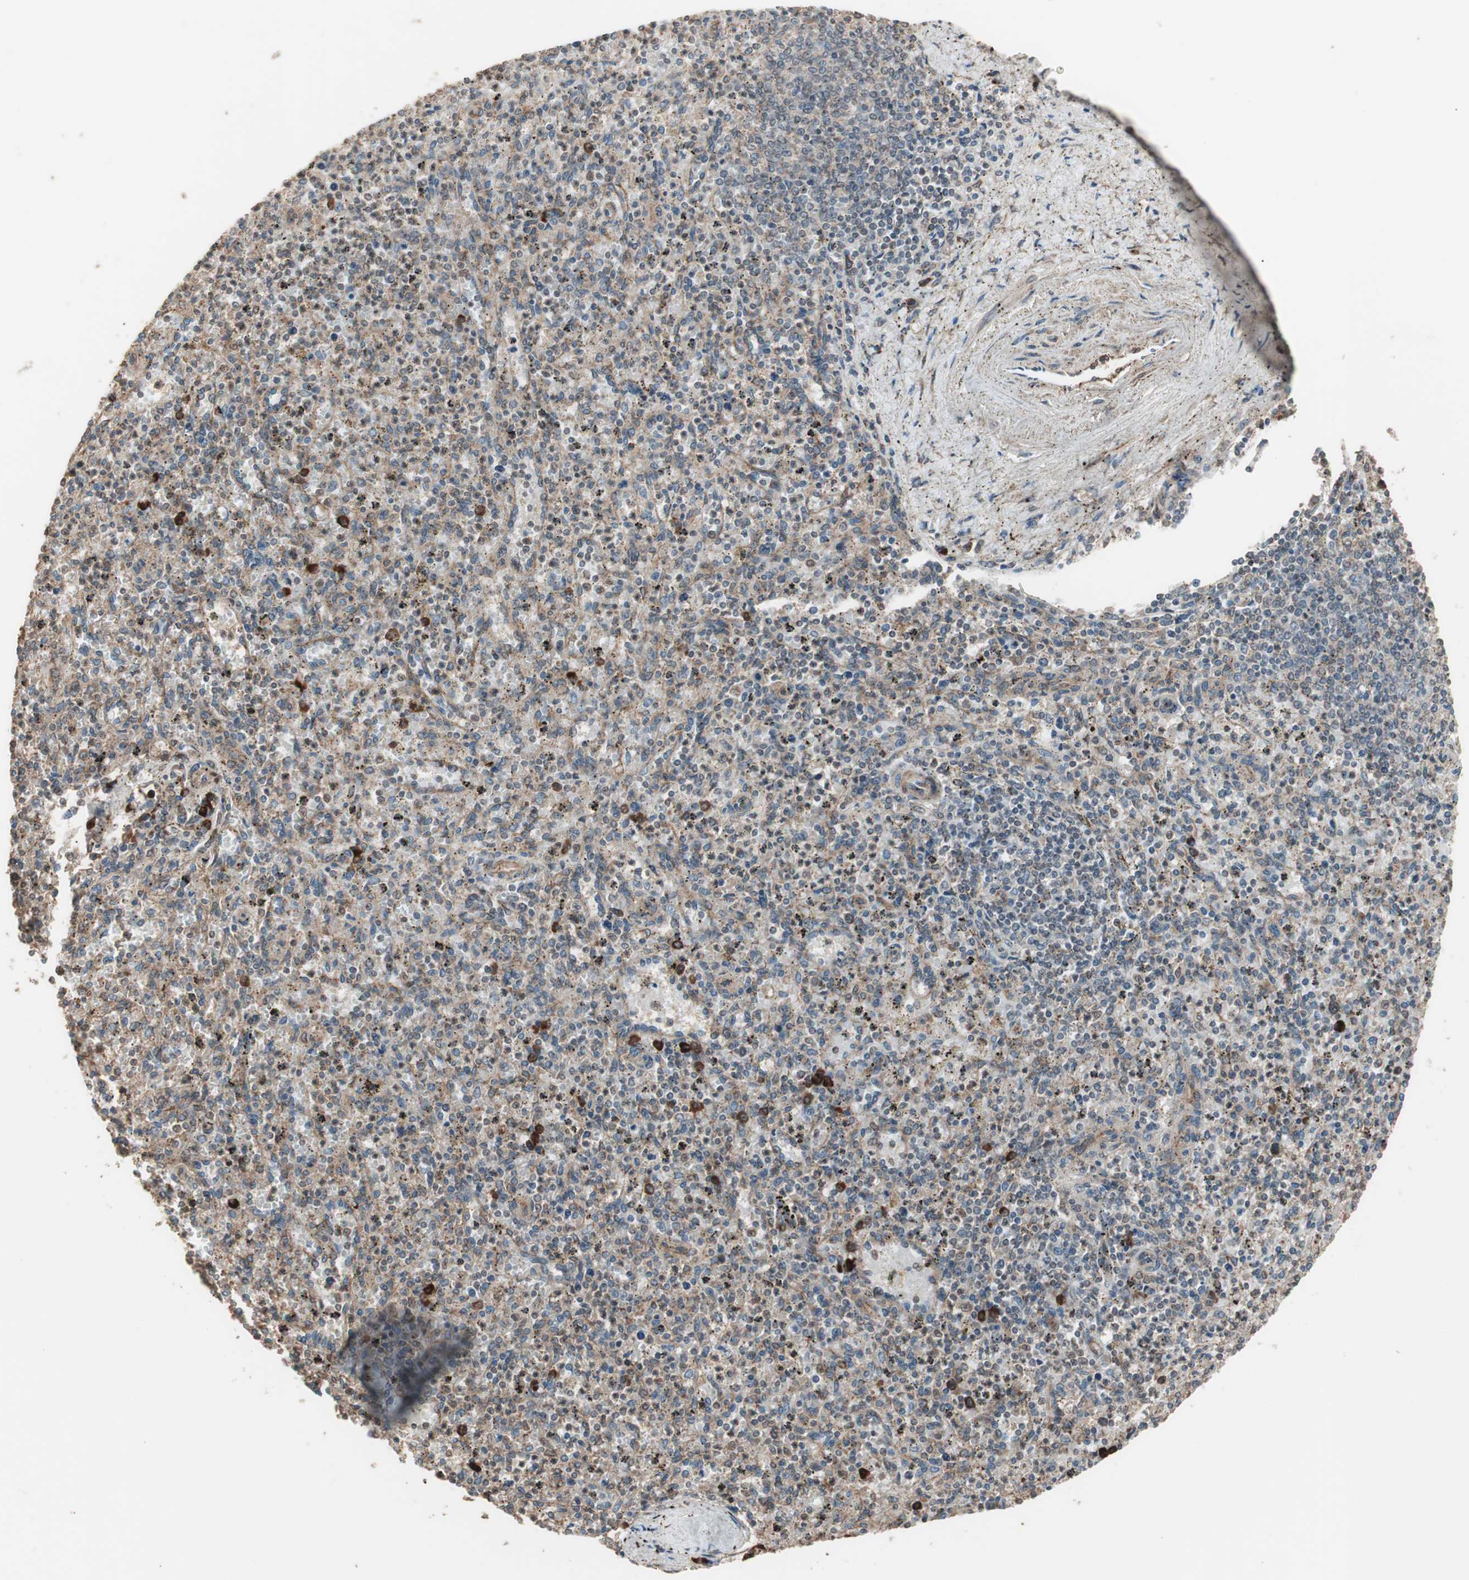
{"staining": {"intensity": "moderate", "quantity": "<25%", "location": "cytoplasmic/membranous"}, "tissue": "spleen", "cell_type": "Cells in red pulp", "image_type": "normal", "snomed": [{"axis": "morphology", "description": "Normal tissue, NOS"}, {"axis": "topography", "description": "Spleen"}], "caption": "The immunohistochemical stain labels moderate cytoplasmic/membranous expression in cells in red pulp of benign spleen. (DAB (3,3'-diaminobenzidine) IHC, brown staining for protein, blue staining for nuclei).", "gene": "LZTS1", "patient": {"sex": "male", "age": 72}}